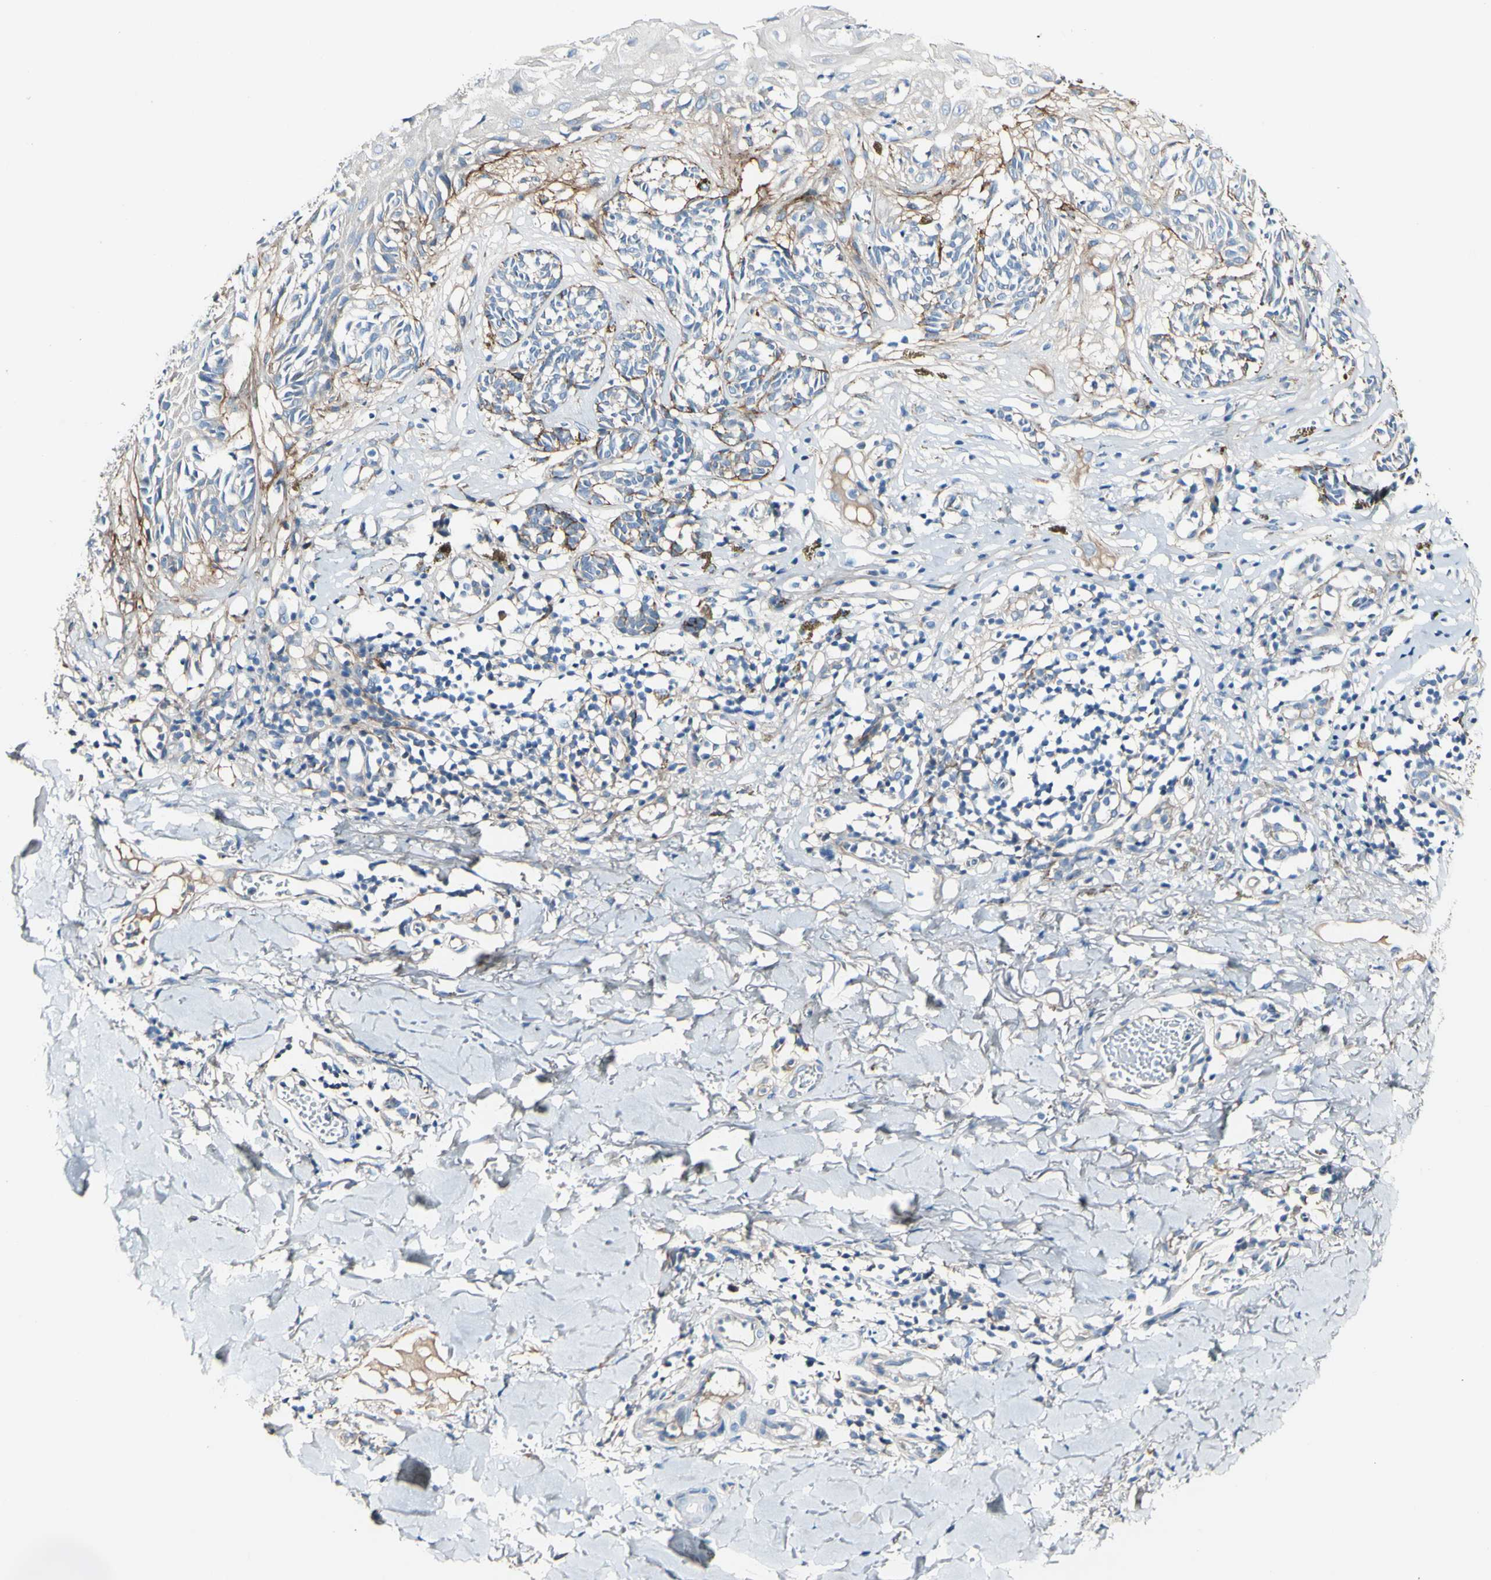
{"staining": {"intensity": "negative", "quantity": "none", "location": "none"}, "tissue": "melanoma", "cell_type": "Tumor cells", "image_type": "cancer", "snomed": [{"axis": "morphology", "description": "Malignant melanoma, NOS"}, {"axis": "topography", "description": "Skin"}], "caption": "Immunohistochemical staining of melanoma reveals no significant staining in tumor cells. (Stains: DAB (3,3'-diaminobenzidine) immunohistochemistry (IHC) with hematoxylin counter stain, Microscopy: brightfield microscopy at high magnification).", "gene": "COL6A3", "patient": {"sex": "male", "age": 64}}